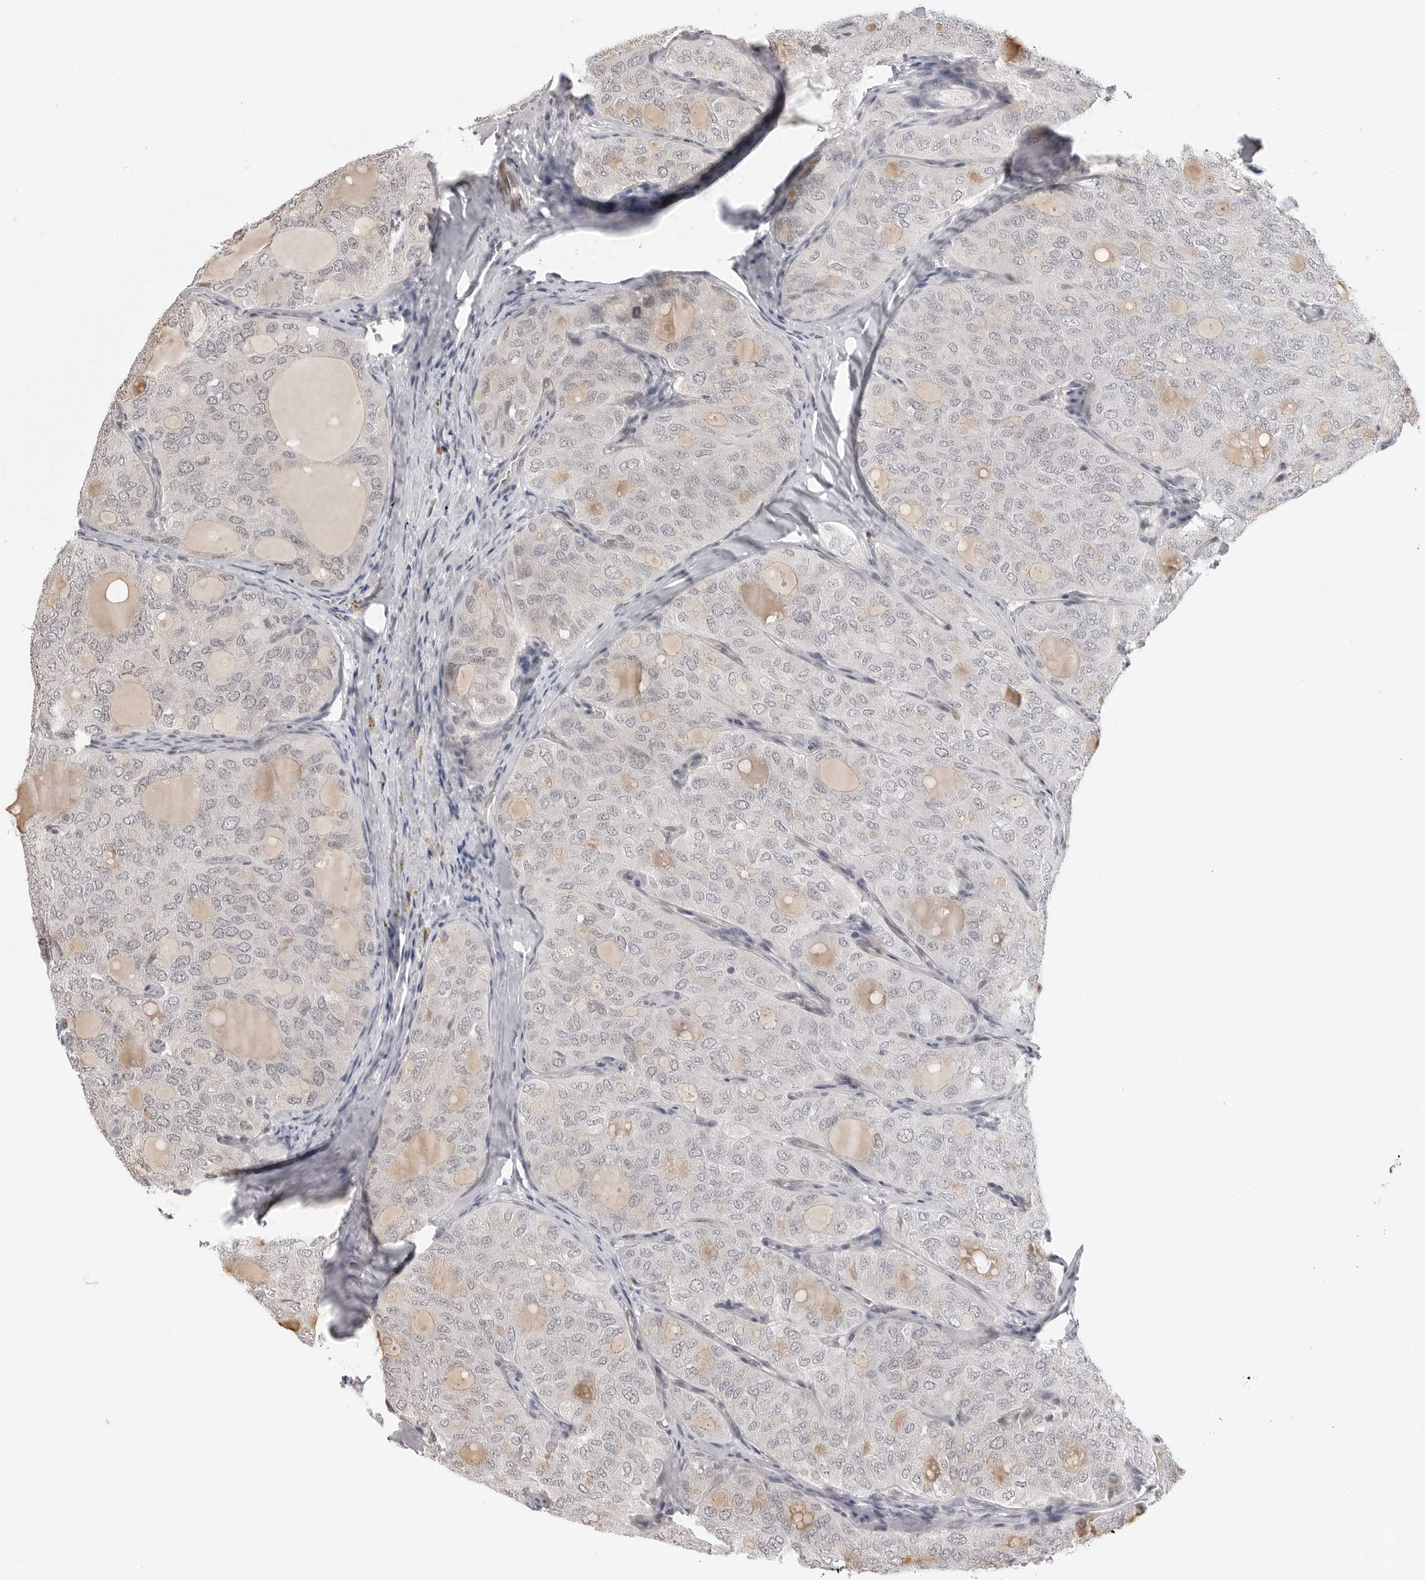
{"staining": {"intensity": "negative", "quantity": "none", "location": "none"}, "tissue": "thyroid cancer", "cell_type": "Tumor cells", "image_type": "cancer", "snomed": [{"axis": "morphology", "description": "Follicular adenoma carcinoma, NOS"}, {"axis": "topography", "description": "Thyroid gland"}], "caption": "DAB immunohistochemical staining of human thyroid follicular adenoma carcinoma exhibits no significant expression in tumor cells.", "gene": "C8orf33", "patient": {"sex": "male", "age": 75}}